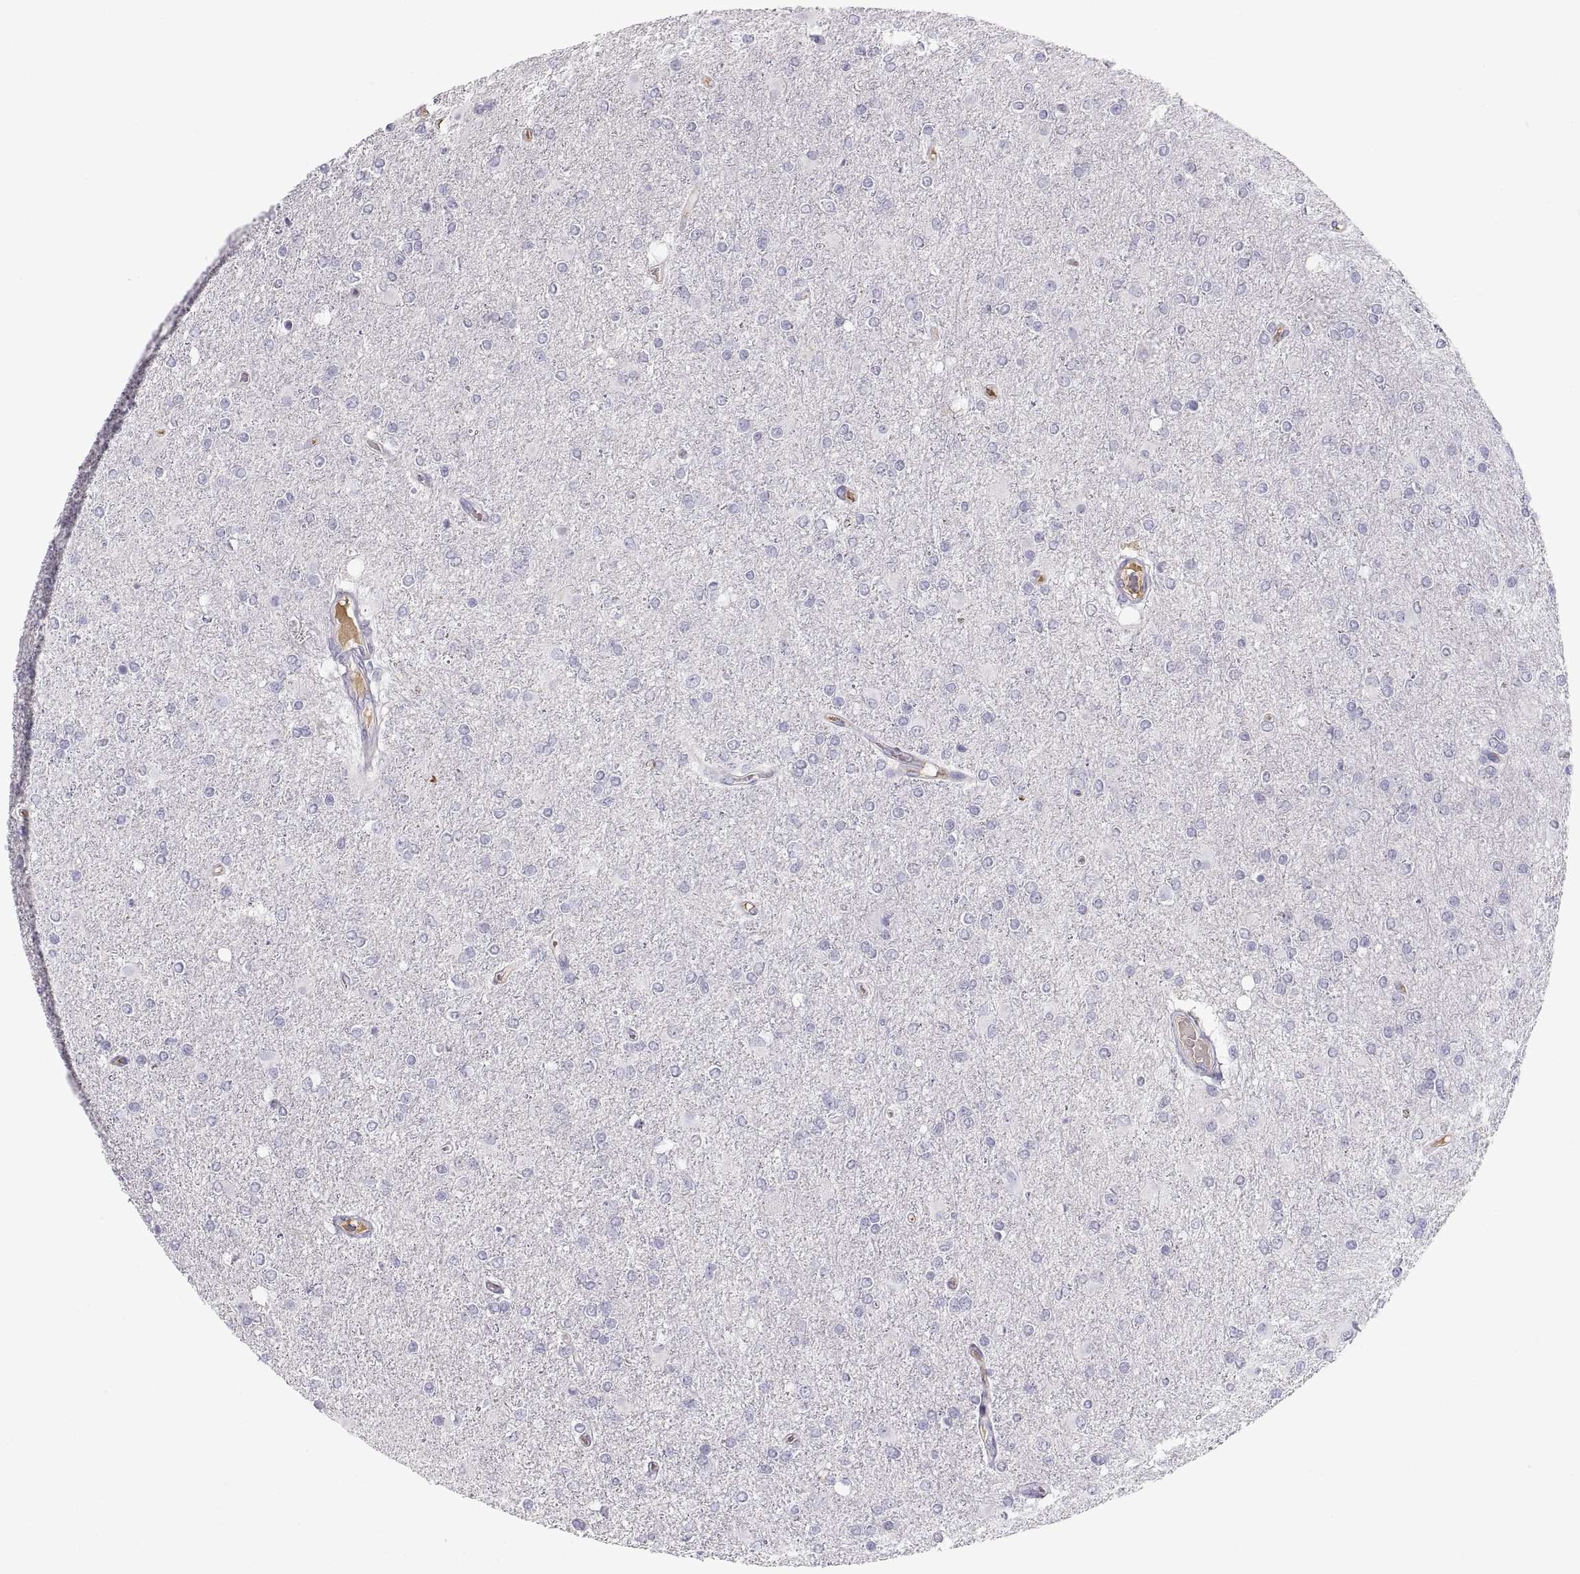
{"staining": {"intensity": "negative", "quantity": "none", "location": "none"}, "tissue": "glioma", "cell_type": "Tumor cells", "image_type": "cancer", "snomed": [{"axis": "morphology", "description": "Glioma, malignant, High grade"}, {"axis": "topography", "description": "Cerebral cortex"}], "caption": "Immunohistochemistry (IHC) photomicrograph of human malignant high-grade glioma stained for a protein (brown), which exhibits no staining in tumor cells.", "gene": "MAGEB2", "patient": {"sex": "male", "age": 70}}